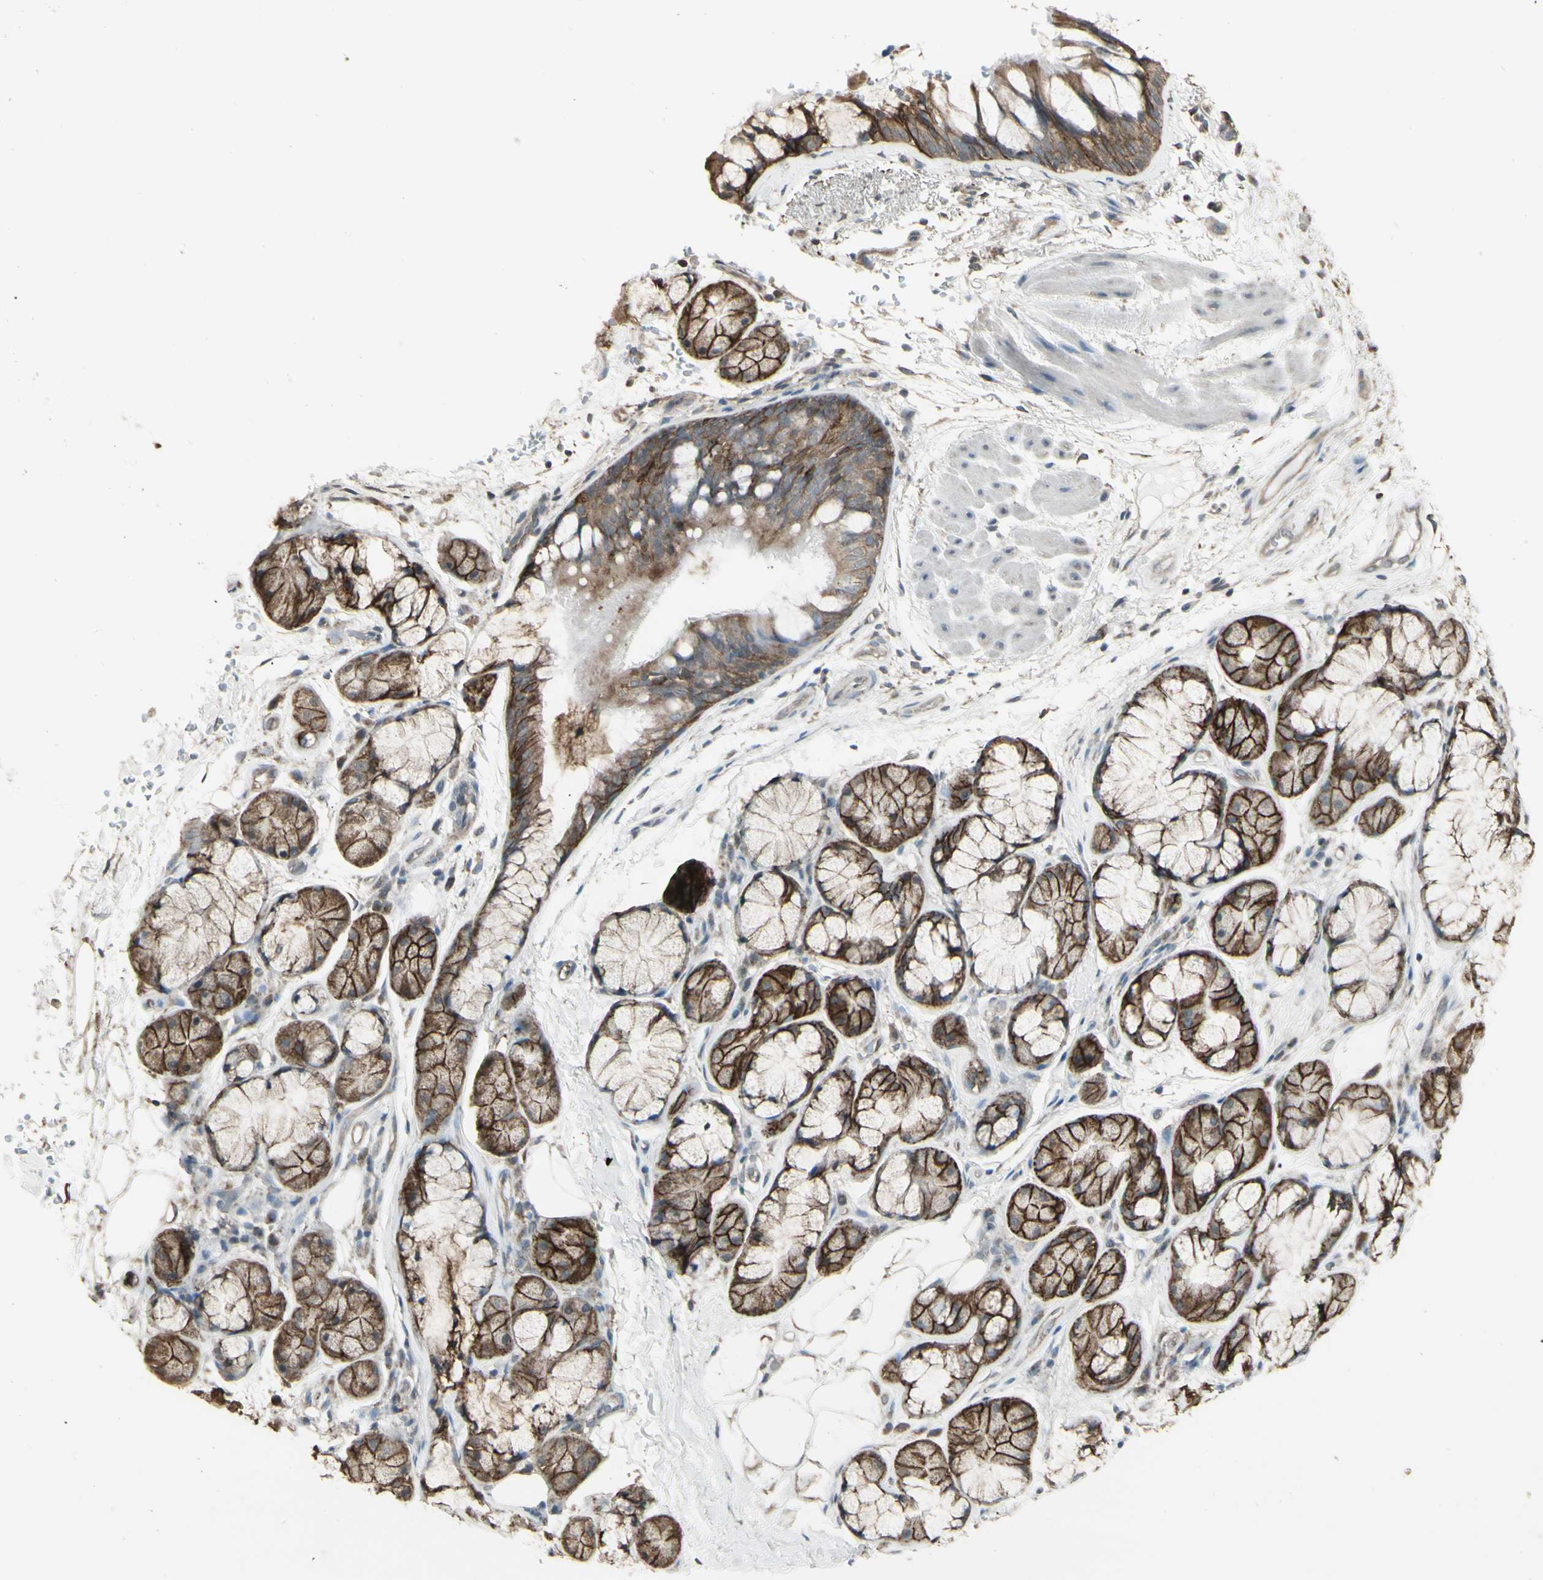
{"staining": {"intensity": "moderate", "quantity": ">75%", "location": "cytoplasmic/membranous"}, "tissue": "bronchus", "cell_type": "Respiratory epithelial cells", "image_type": "normal", "snomed": [{"axis": "morphology", "description": "Normal tissue, NOS"}, {"axis": "topography", "description": "Bronchus"}], "caption": "Protein positivity by immunohistochemistry shows moderate cytoplasmic/membranous expression in approximately >75% of respiratory epithelial cells in normal bronchus.", "gene": "ENSG00000285526", "patient": {"sex": "male", "age": 66}}